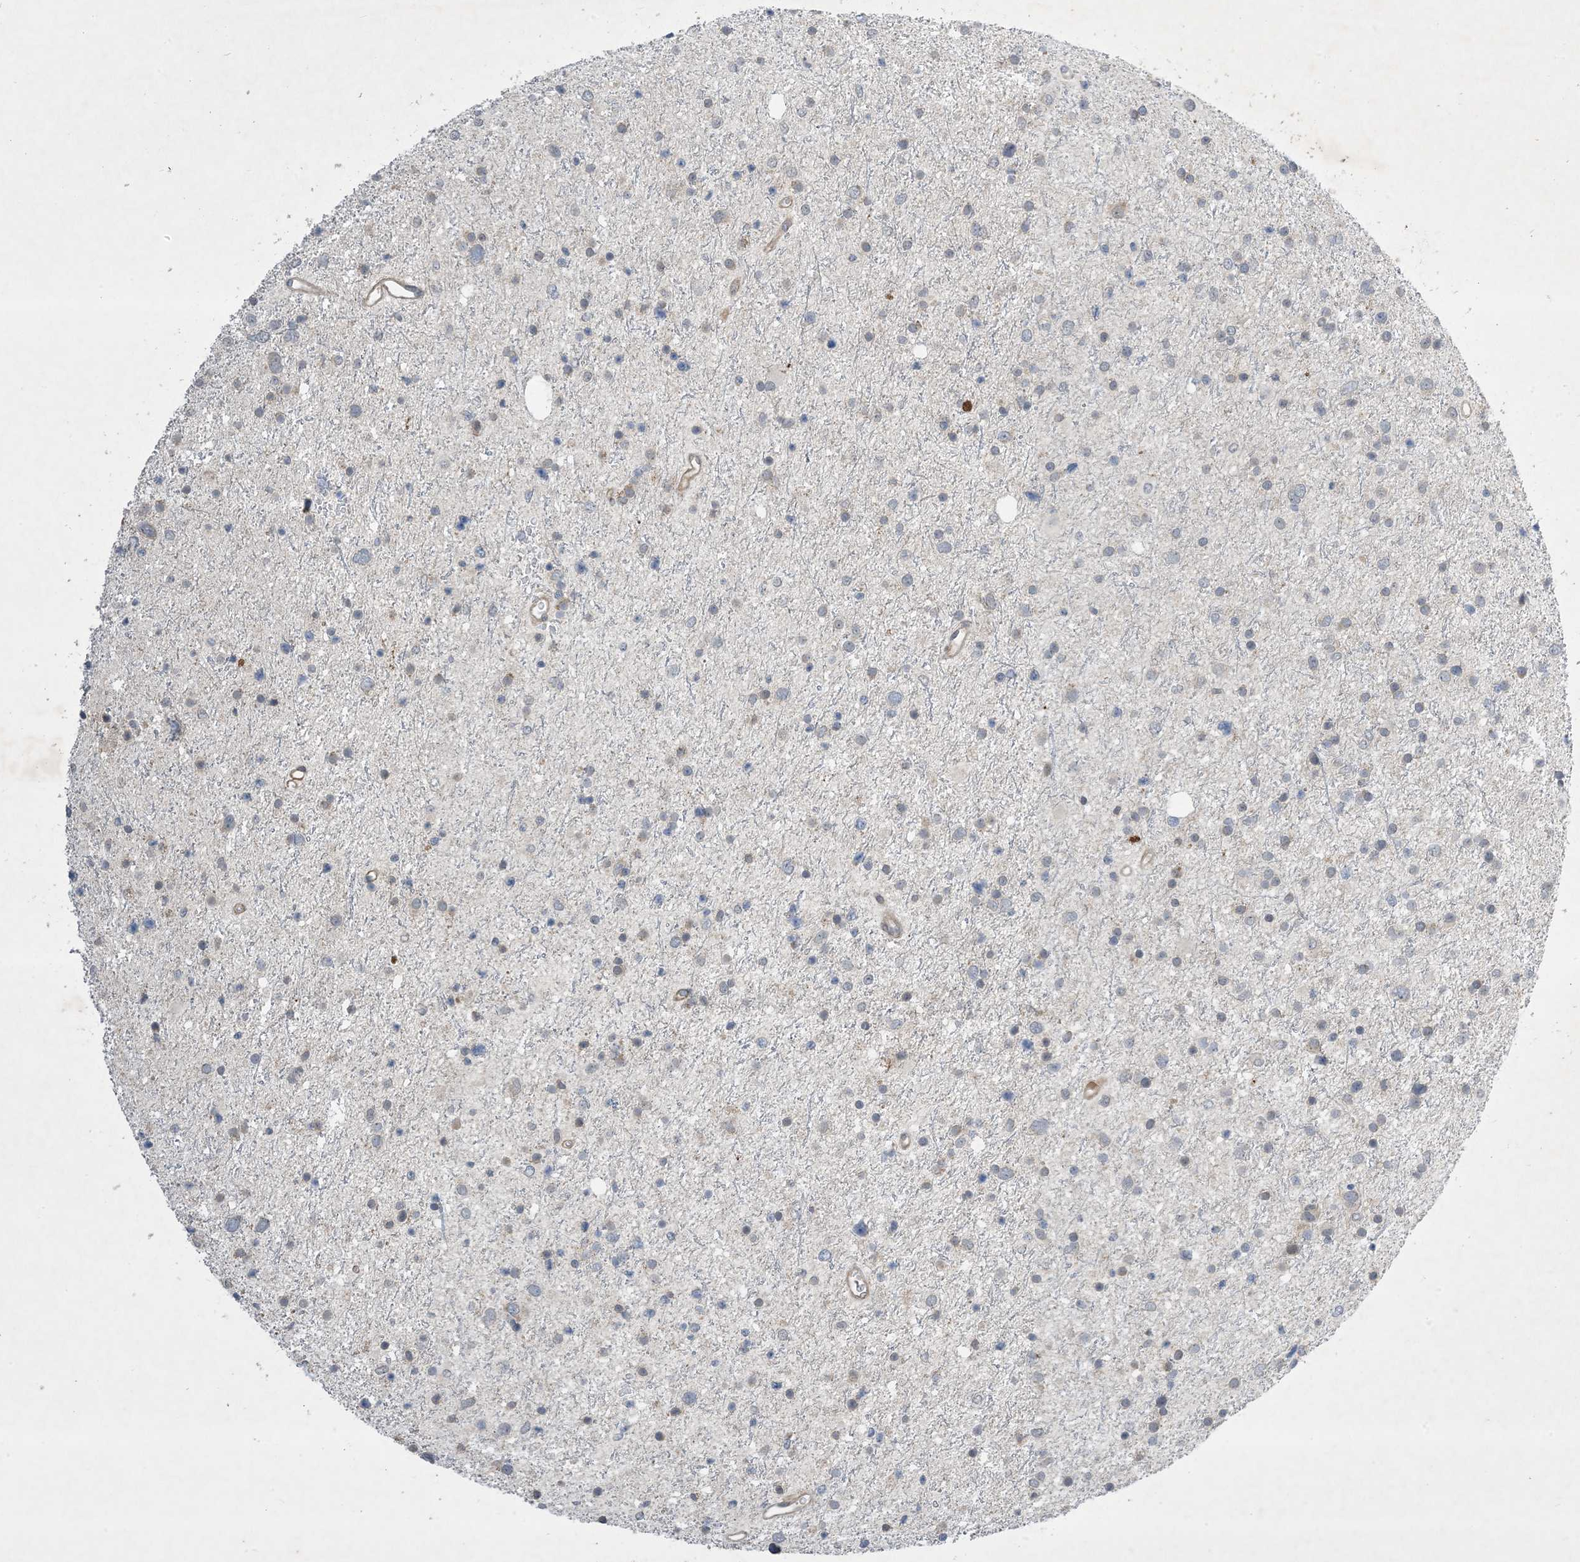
{"staining": {"intensity": "negative", "quantity": "none", "location": "none"}, "tissue": "glioma", "cell_type": "Tumor cells", "image_type": "cancer", "snomed": [{"axis": "morphology", "description": "Glioma, malignant, Low grade"}, {"axis": "topography", "description": "Brain"}], "caption": "Tumor cells show no significant protein positivity in glioma.", "gene": "AK9", "patient": {"sex": "female", "age": 37}}